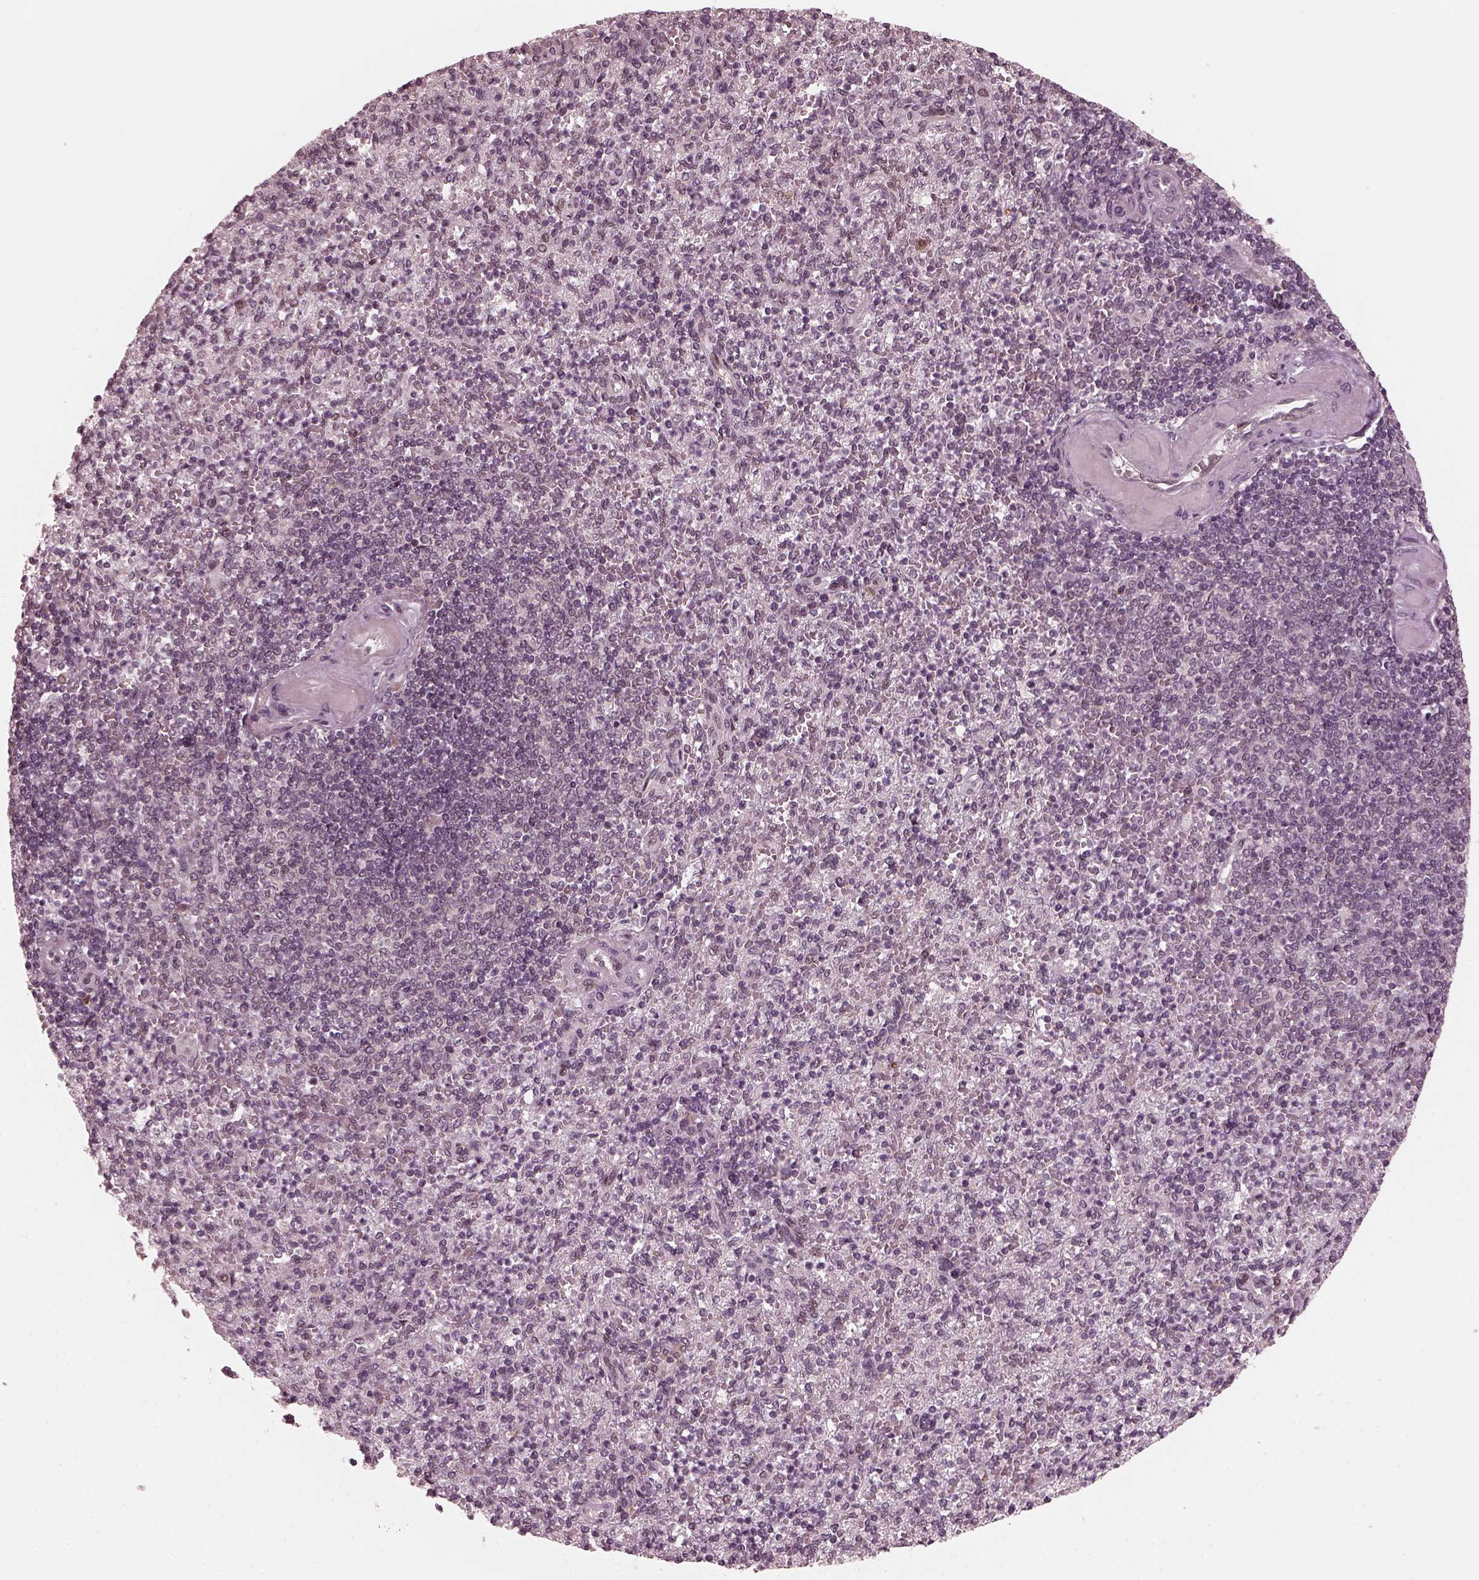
{"staining": {"intensity": "weak", "quantity": "<25%", "location": "nuclear"}, "tissue": "spleen", "cell_type": "Cells in red pulp", "image_type": "normal", "snomed": [{"axis": "morphology", "description": "Normal tissue, NOS"}, {"axis": "topography", "description": "Spleen"}], "caption": "IHC photomicrograph of normal spleen stained for a protein (brown), which exhibits no positivity in cells in red pulp. The staining was performed using DAB to visualize the protein expression in brown, while the nuclei were stained in blue with hematoxylin (Magnification: 20x).", "gene": "TRIB3", "patient": {"sex": "female", "age": 74}}